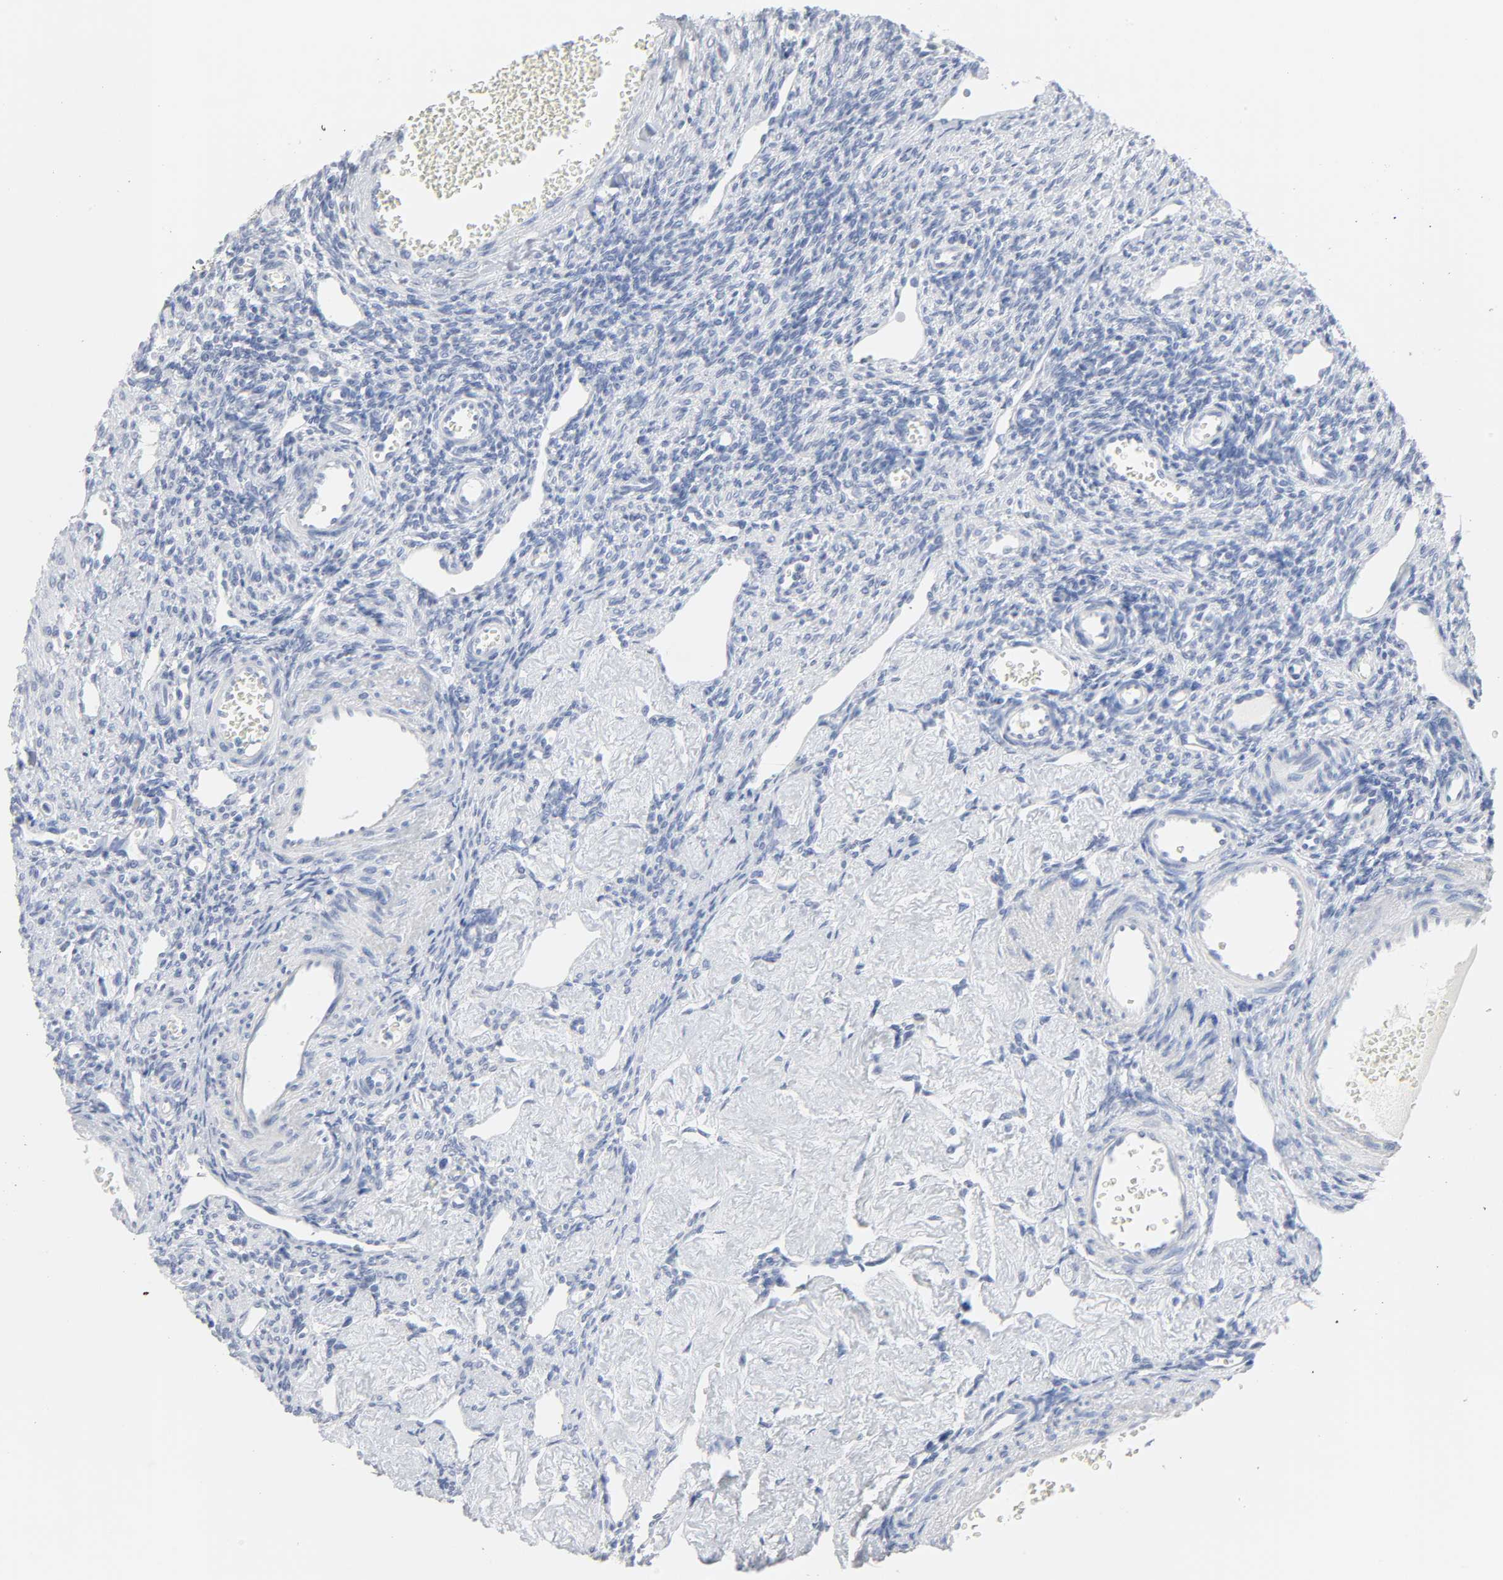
{"staining": {"intensity": "negative", "quantity": "none", "location": "none"}, "tissue": "ovary", "cell_type": "Ovarian stroma cells", "image_type": "normal", "snomed": [{"axis": "morphology", "description": "Normal tissue, NOS"}, {"axis": "topography", "description": "Ovary"}], "caption": "IHC micrograph of benign ovary: human ovary stained with DAB (3,3'-diaminobenzidine) exhibits no significant protein staining in ovarian stroma cells. Brightfield microscopy of immunohistochemistry stained with DAB (brown) and hematoxylin (blue), captured at high magnification.", "gene": "ACP3", "patient": {"sex": "female", "age": 33}}